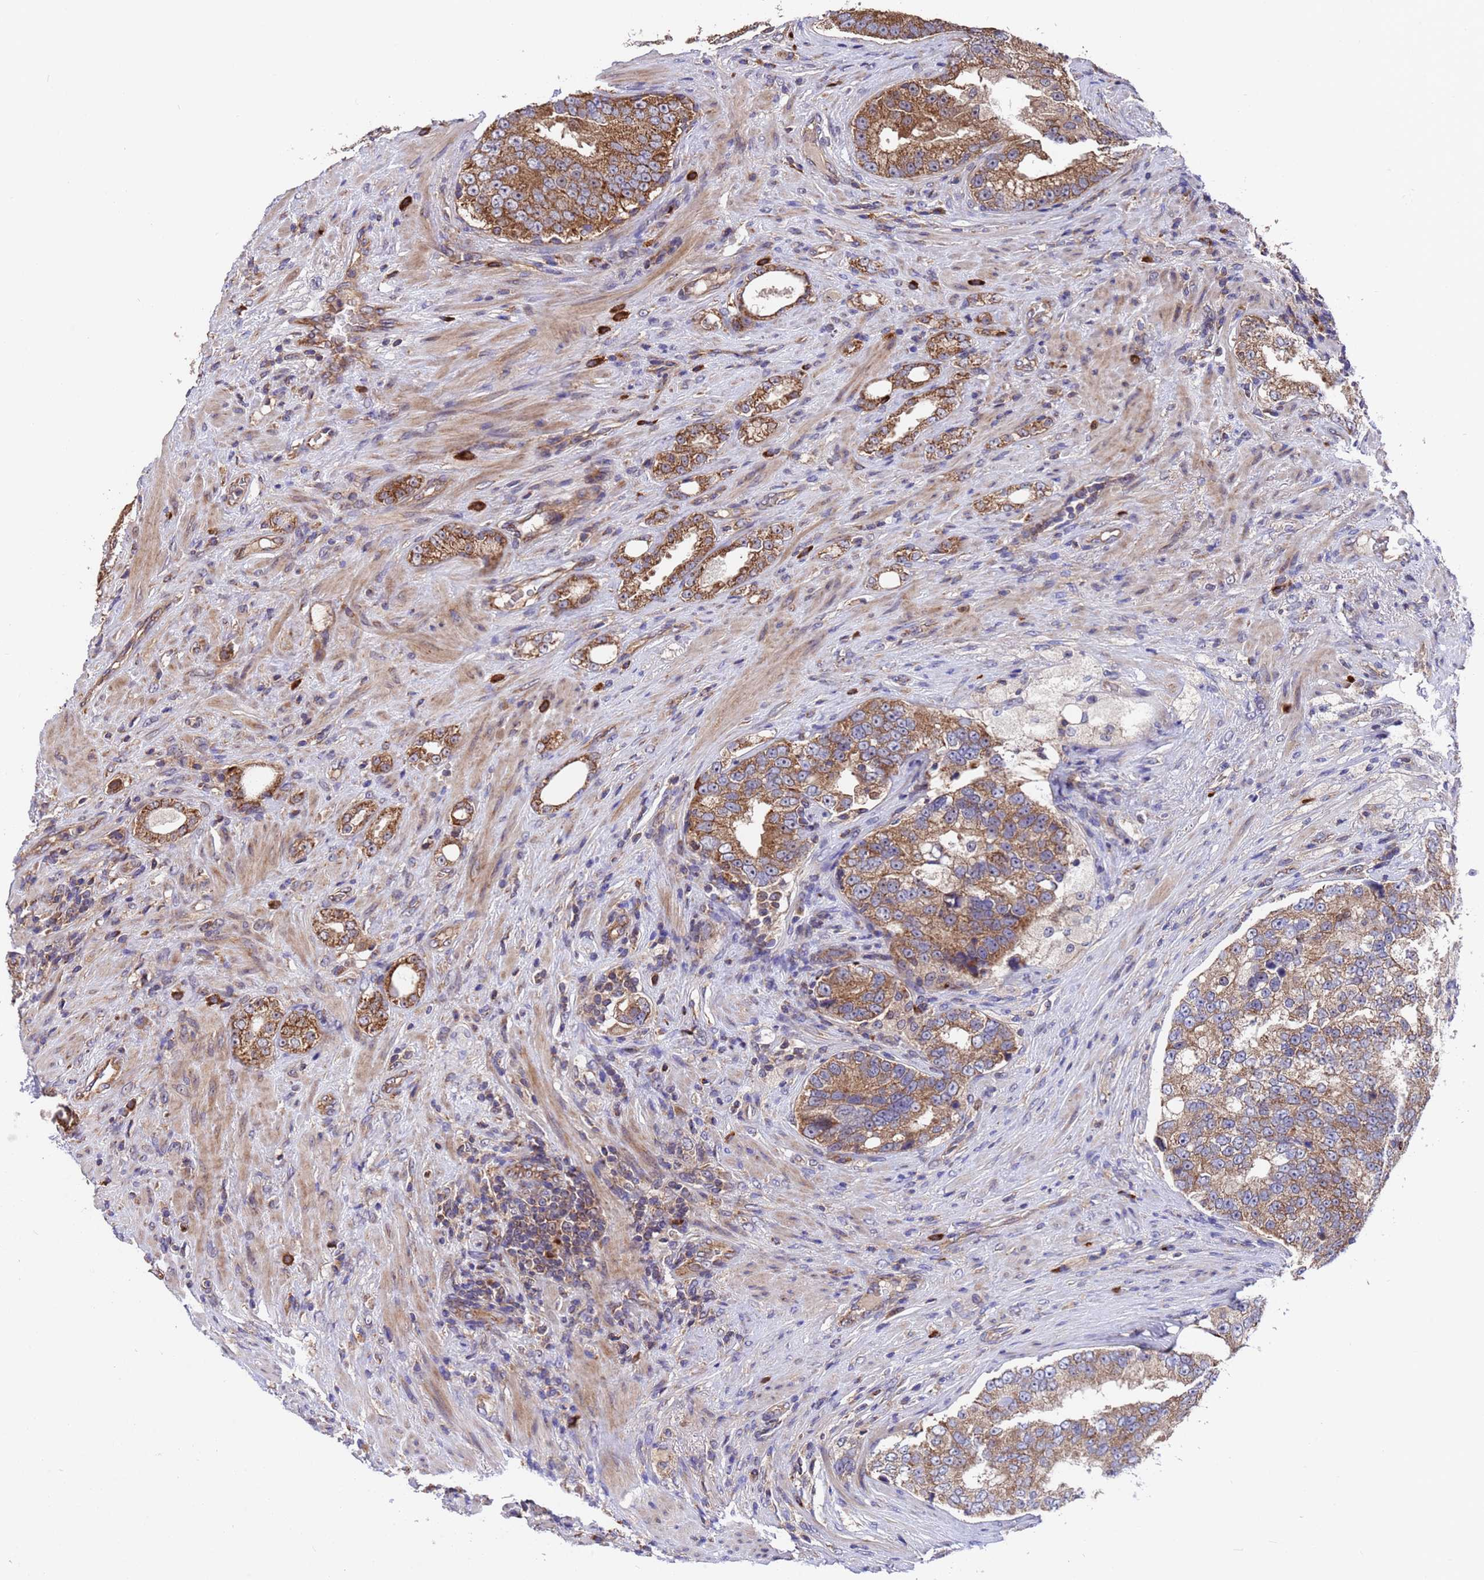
{"staining": {"intensity": "moderate", "quantity": ">75%", "location": "cytoplasmic/membranous"}, "tissue": "prostate cancer", "cell_type": "Tumor cells", "image_type": "cancer", "snomed": [{"axis": "morphology", "description": "Adenocarcinoma, High grade"}, {"axis": "topography", "description": "Prostate"}], "caption": "Immunohistochemistry (IHC) staining of prostate adenocarcinoma (high-grade), which exhibits medium levels of moderate cytoplasmic/membranous staining in about >75% of tumor cells indicating moderate cytoplasmic/membranous protein positivity. The staining was performed using DAB (3,3'-diaminobenzidine) (brown) for protein detection and nuclei were counterstained in hematoxylin (blue).", "gene": "TSR3", "patient": {"sex": "male", "age": 70}}